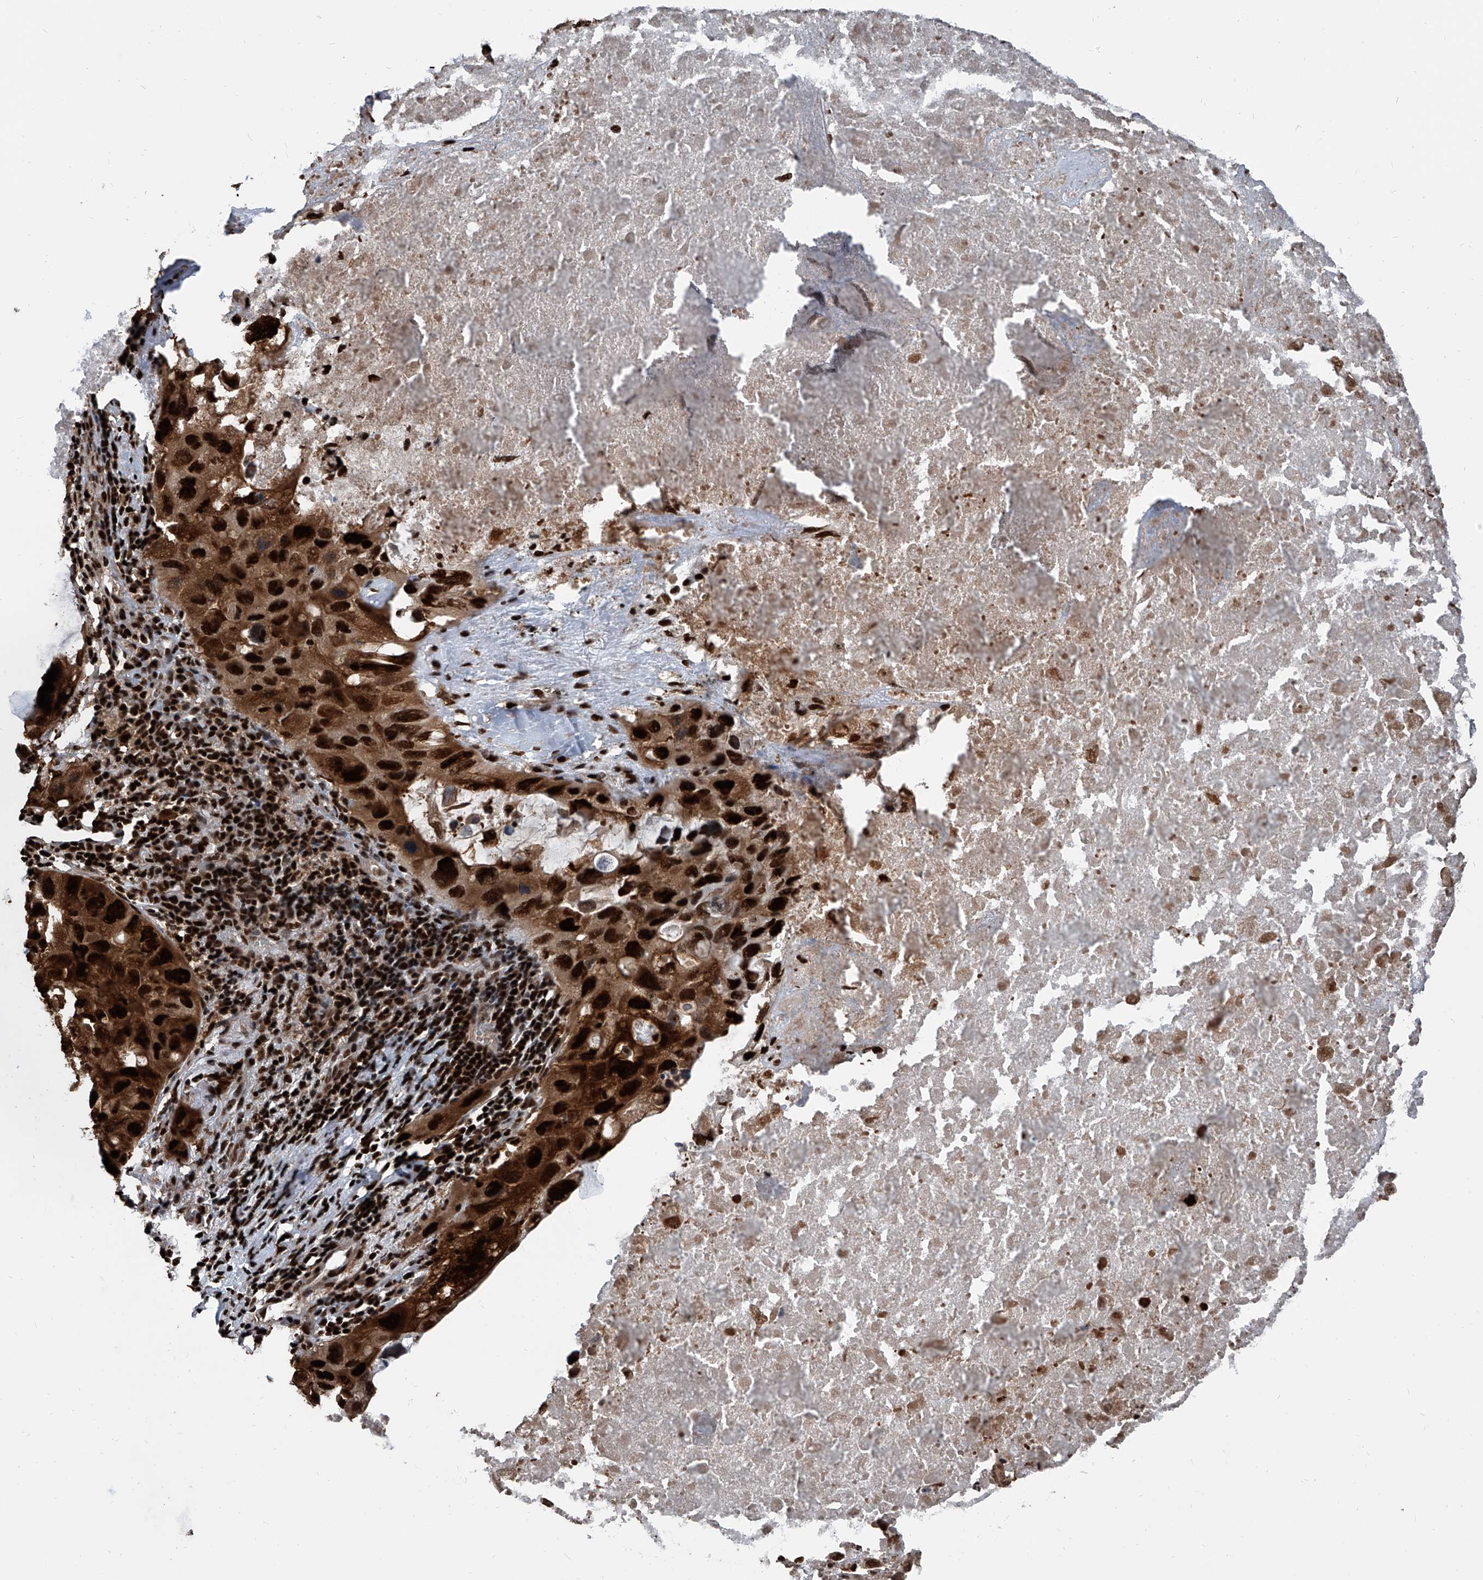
{"staining": {"intensity": "strong", "quantity": ">75%", "location": "cytoplasmic/membranous,nuclear"}, "tissue": "lung cancer", "cell_type": "Tumor cells", "image_type": "cancer", "snomed": [{"axis": "morphology", "description": "Squamous cell carcinoma, NOS"}, {"axis": "topography", "description": "Lung"}], "caption": "Immunohistochemistry micrograph of lung cancer (squamous cell carcinoma) stained for a protein (brown), which reveals high levels of strong cytoplasmic/membranous and nuclear positivity in about >75% of tumor cells.", "gene": "FKBP5", "patient": {"sex": "female", "age": 73}}